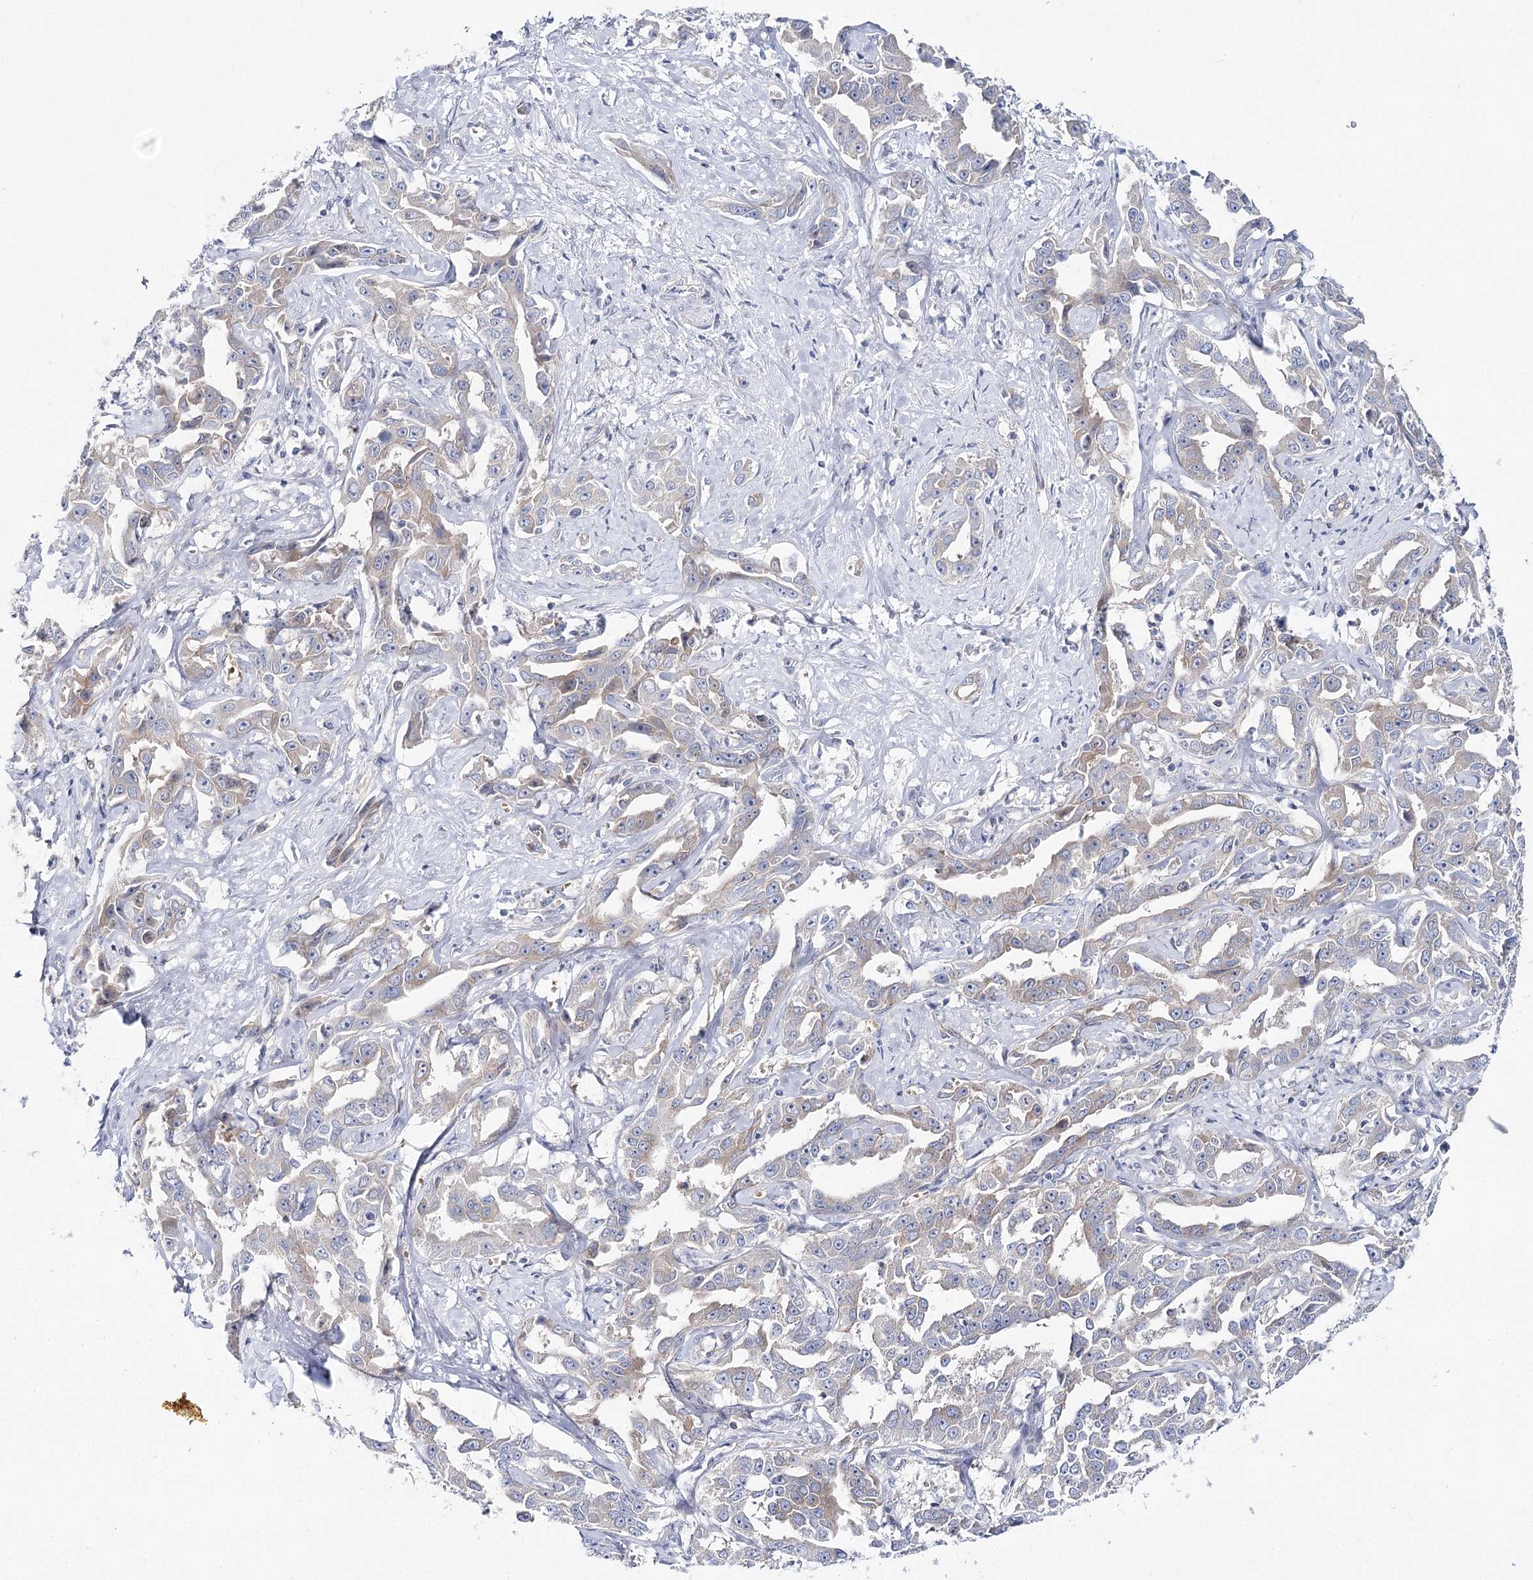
{"staining": {"intensity": "weak", "quantity": "<25%", "location": "cytoplasmic/membranous"}, "tissue": "liver cancer", "cell_type": "Tumor cells", "image_type": "cancer", "snomed": [{"axis": "morphology", "description": "Cholangiocarcinoma"}, {"axis": "topography", "description": "Liver"}], "caption": "Immunohistochemistry (IHC) image of liver cancer stained for a protein (brown), which exhibits no positivity in tumor cells.", "gene": "LRRC14B", "patient": {"sex": "male", "age": 59}}